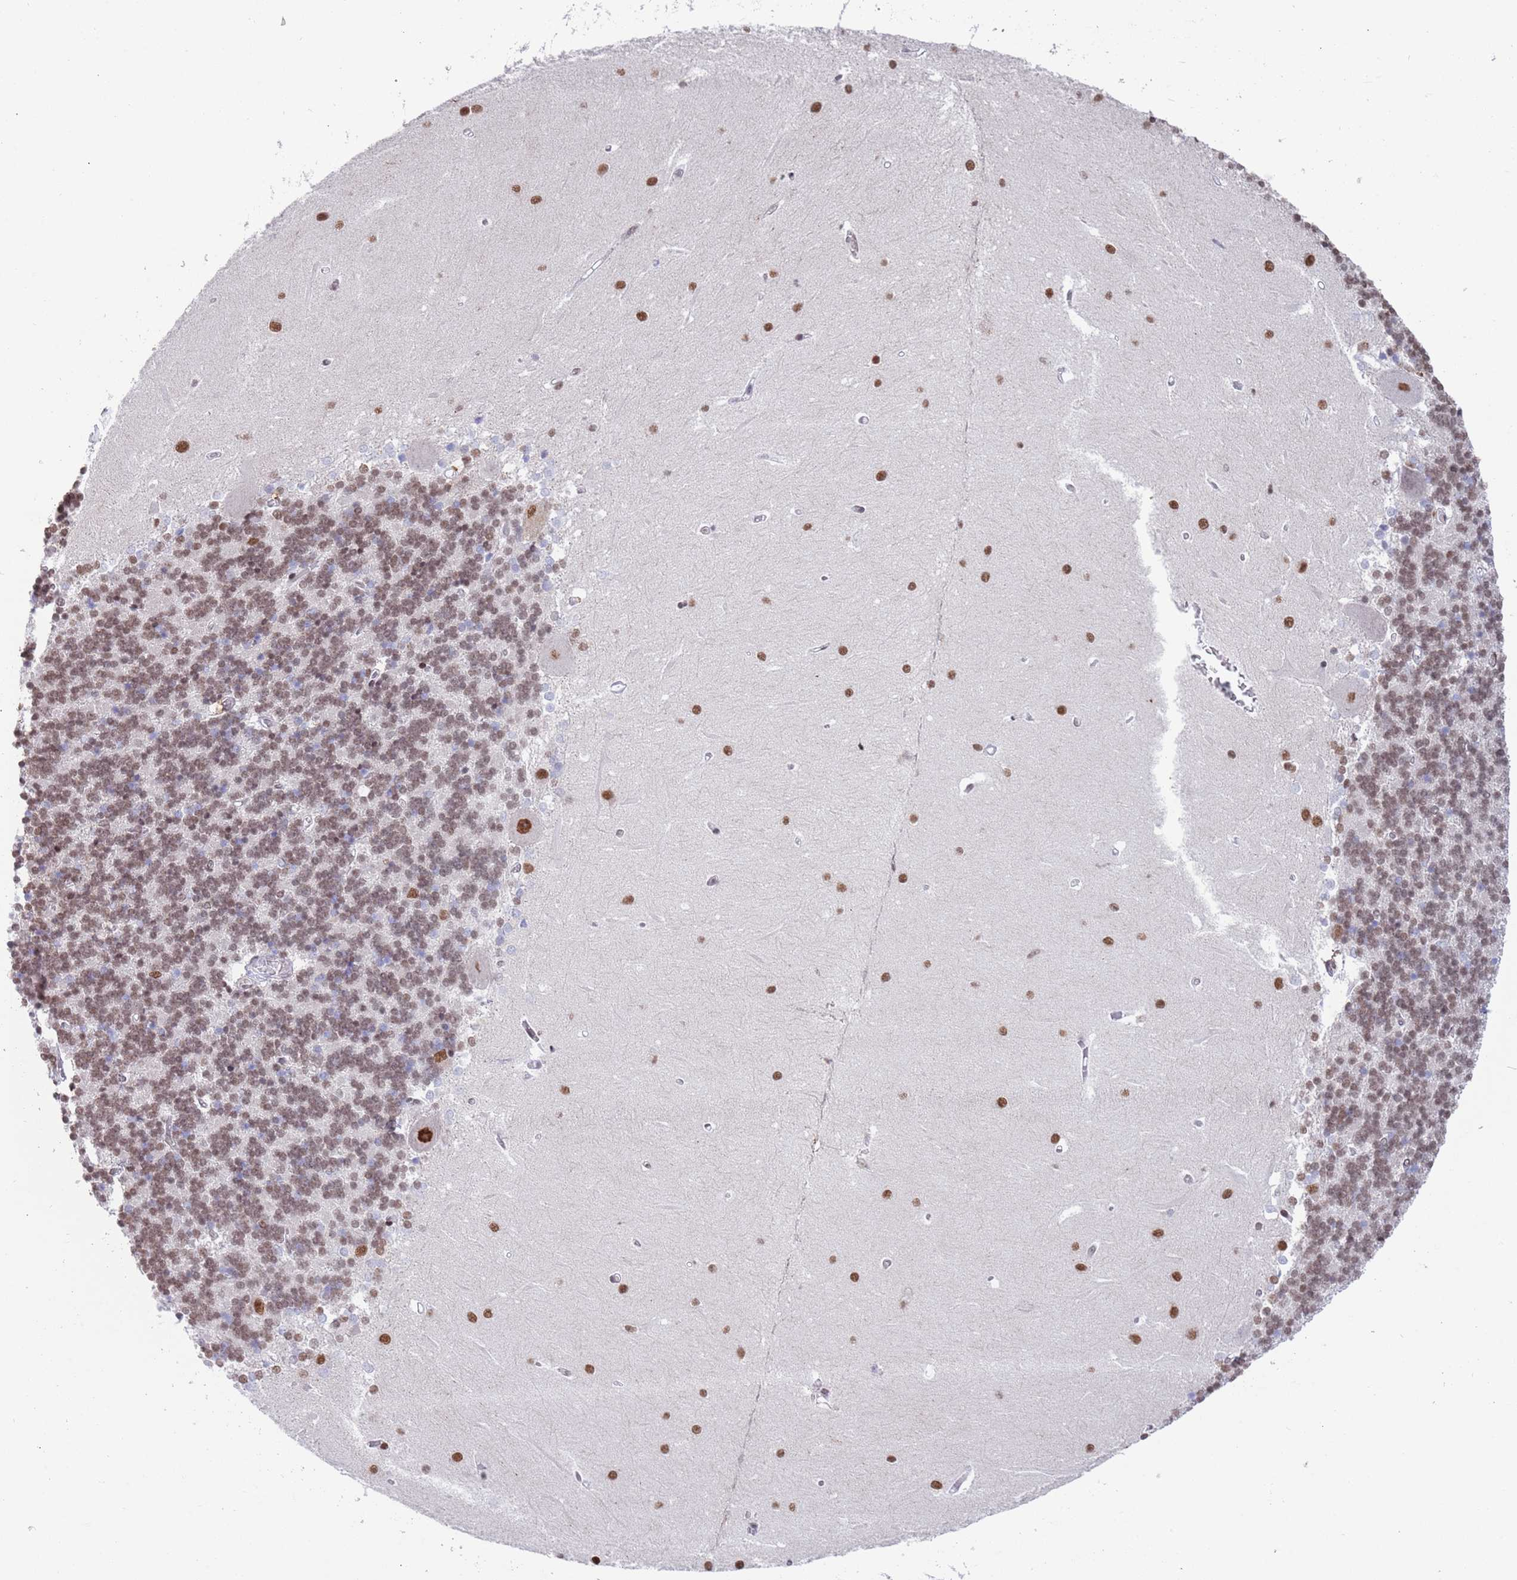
{"staining": {"intensity": "moderate", "quantity": ">75%", "location": "nuclear"}, "tissue": "cerebellum", "cell_type": "Cells in granular layer", "image_type": "normal", "snomed": [{"axis": "morphology", "description": "Normal tissue, NOS"}, {"axis": "topography", "description": "Cerebellum"}], "caption": "Immunohistochemical staining of unremarkable cerebellum shows medium levels of moderate nuclear staining in approximately >75% of cells in granular layer.", "gene": "ZNF382", "patient": {"sex": "male", "age": 37}}